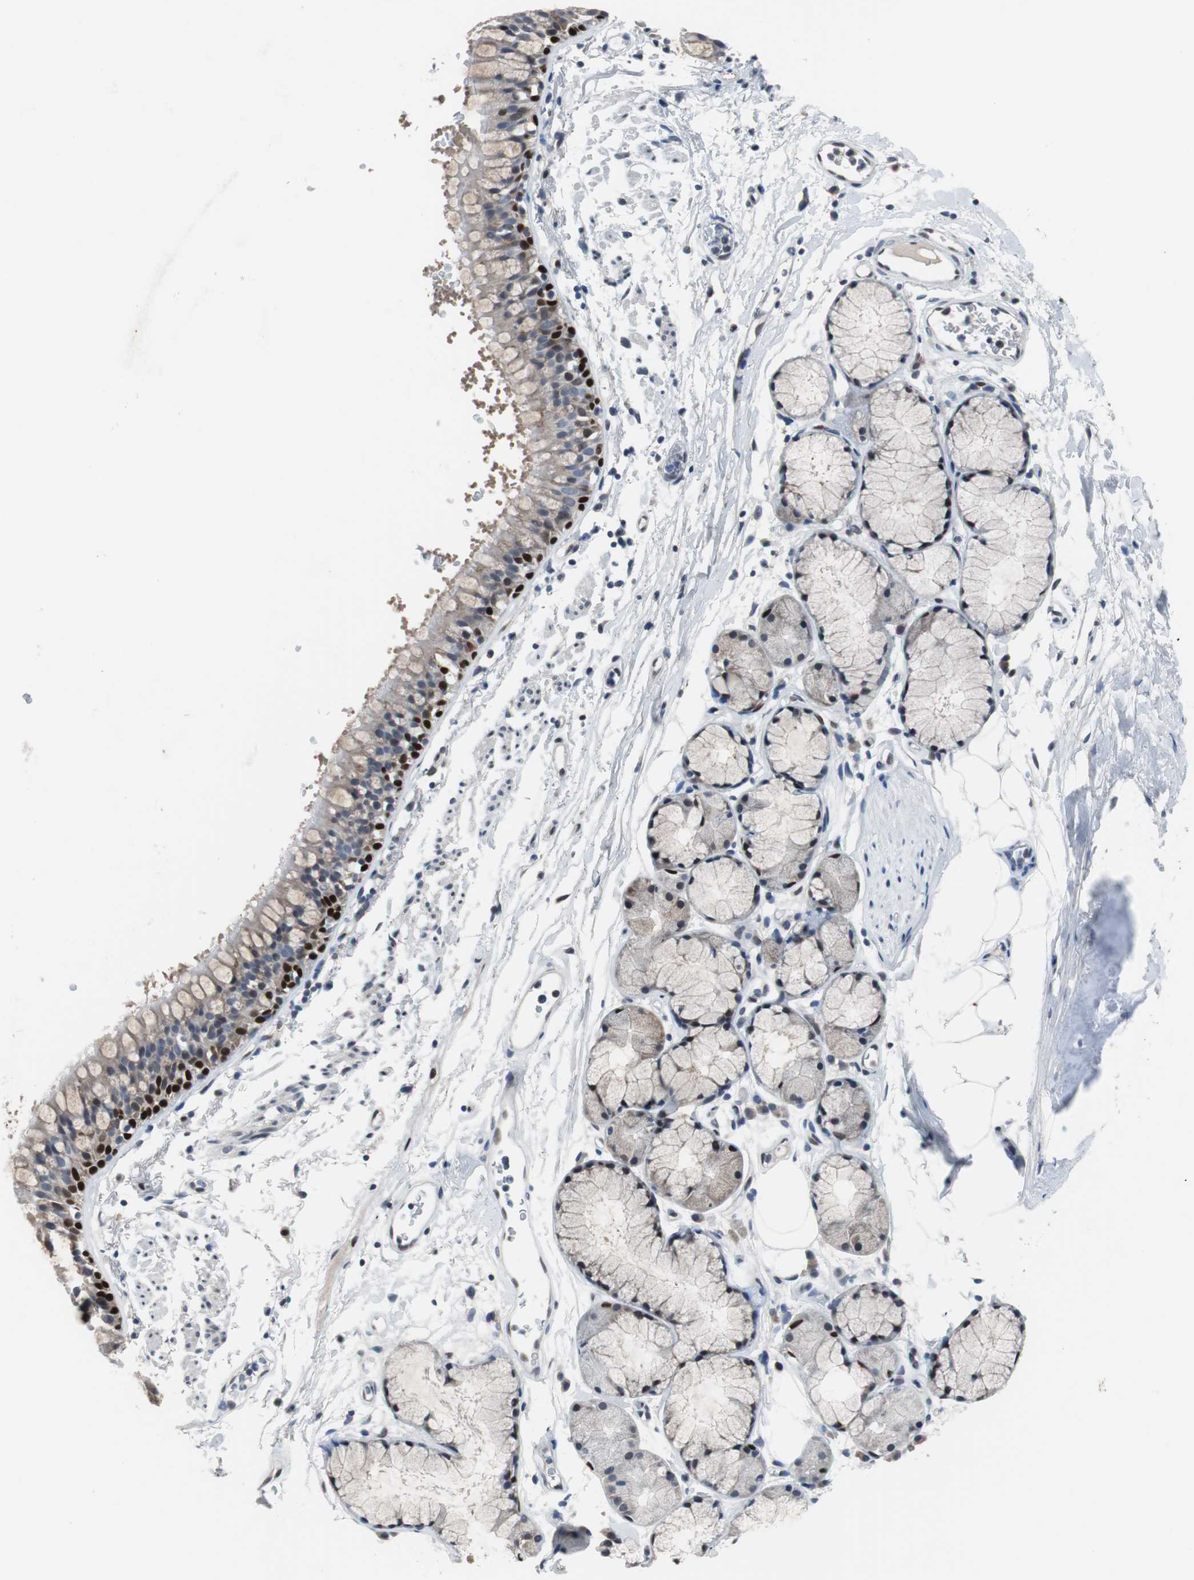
{"staining": {"intensity": "strong", "quantity": "<25%", "location": "nuclear"}, "tissue": "bronchus", "cell_type": "Respiratory epithelial cells", "image_type": "normal", "snomed": [{"axis": "morphology", "description": "Normal tissue, NOS"}, {"axis": "topography", "description": "Bronchus"}], "caption": "Immunohistochemistry image of normal bronchus: human bronchus stained using immunohistochemistry reveals medium levels of strong protein expression localized specifically in the nuclear of respiratory epithelial cells, appearing as a nuclear brown color.", "gene": "TP63", "patient": {"sex": "female", "age": 73}}